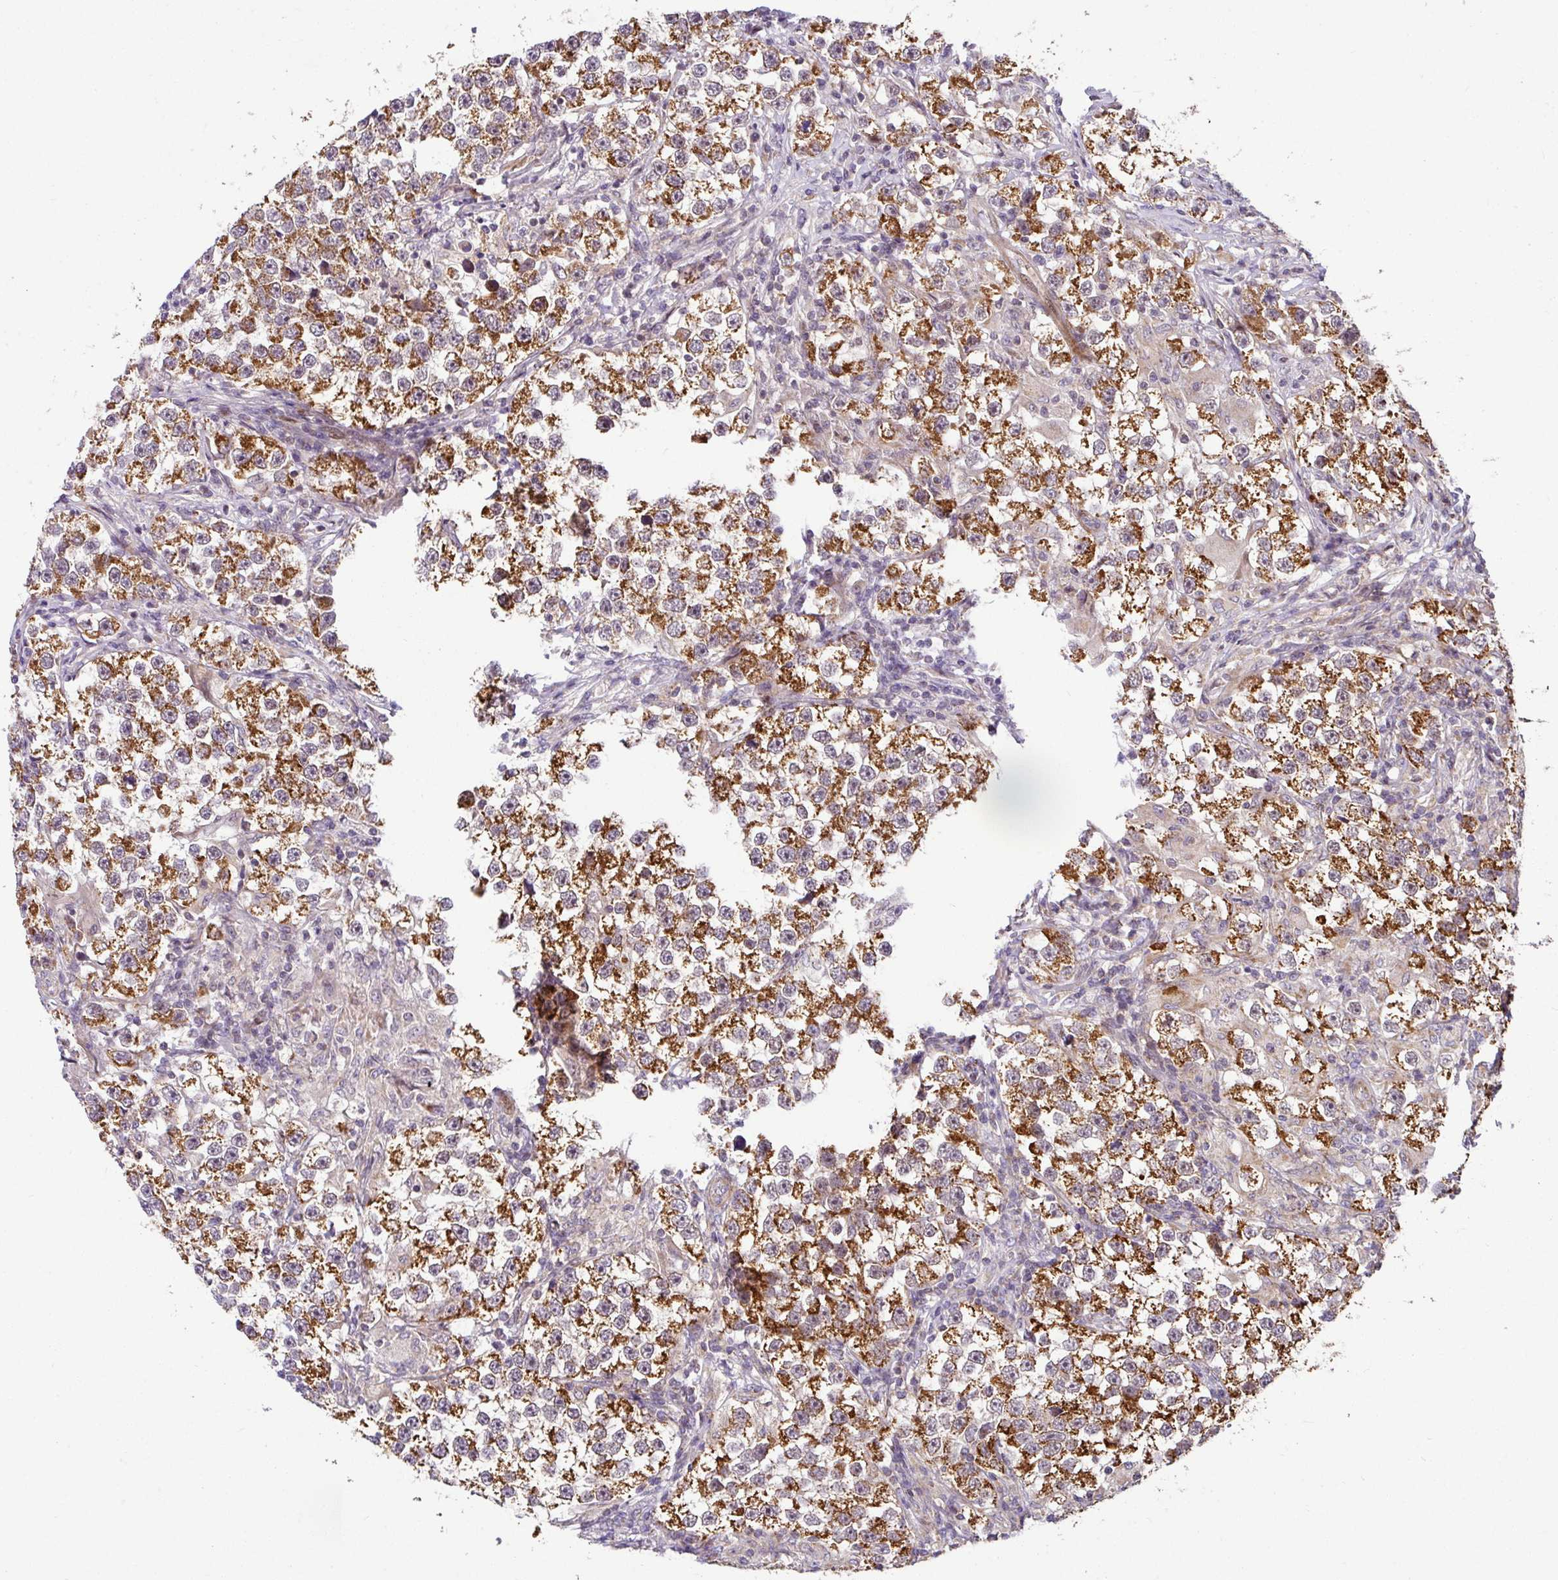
{"staining": {"intensity": "strong", "quantity": ">75%", "location": "cytoplasmic/membranous"}, "tissue": "testis cancer", "cell_type": "Tumor cells", "image_type": "cancer", "snomed": [{"axis": "morphology", "description": "Seminoma, NOS"}, {"axis": "topography", "description": "Testis"}], "caption": "There is high levels of strong cytoplasmic/membranous positivity in tumor cells of testis cancer, as demonstrated by immunohistochemical staining (brown color).", "gene": "SARS2", "patient": {"sex": "male", "age": 46}}